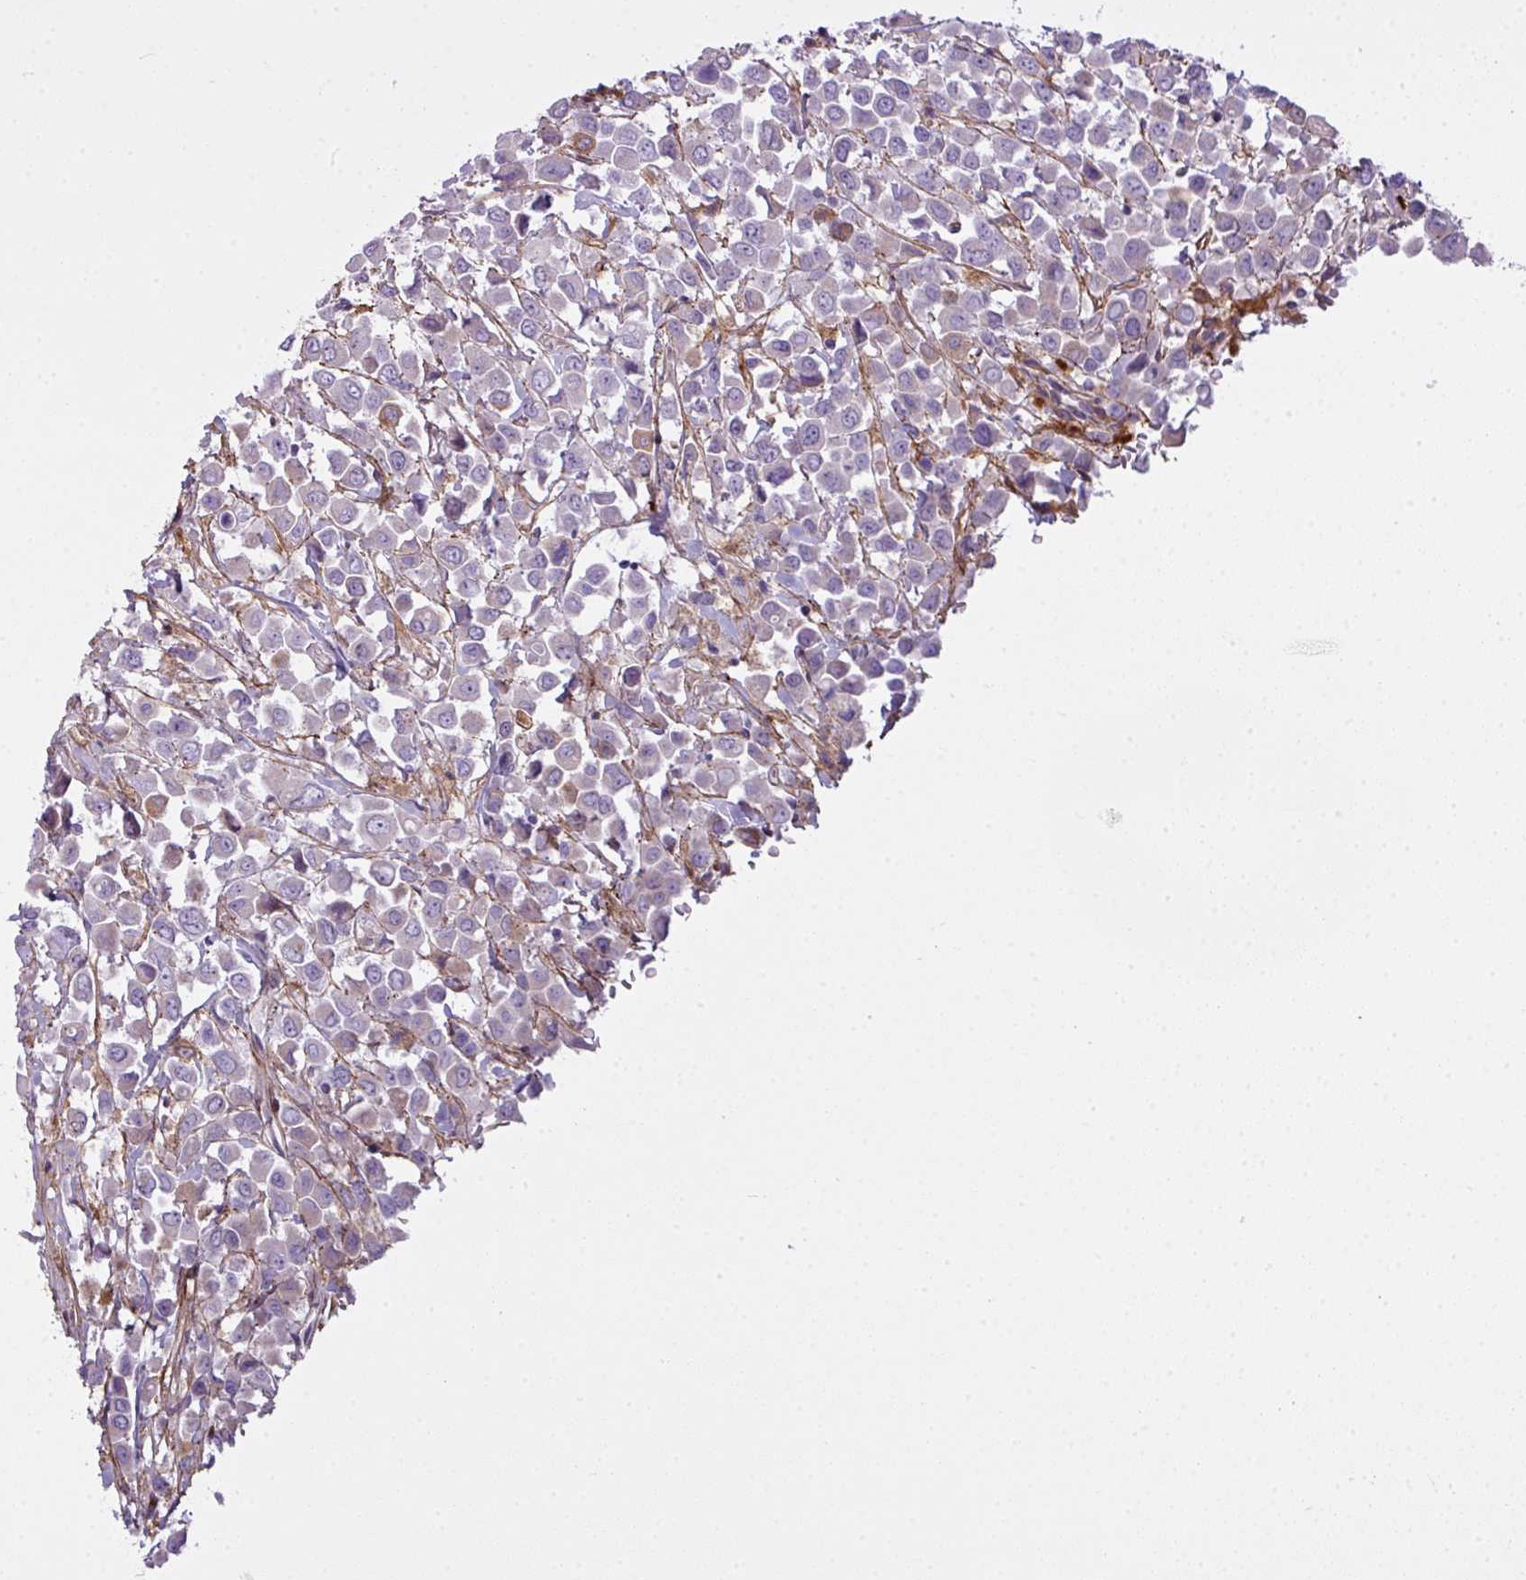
{"staining": {"intensity": "negative", "quantity": "none", "location": "none"}, "tissue": "breast cancer", "cell_type": "Tumor cells", "image_type": "cancer", "snomed": [{"axis": "morphology", "description": "Duct carcinoma"}, {"axis": "topography", "description": "Breast"}], "caption": "Photomicrograph shows no protein expression in tumor cells of breast cancer (intraductal carcinoma) tissue. (Brightfield microscopy of DAB (3,3'-diaminobenzidine) immunohistochemistry (IHC) at high magnification).", "gene": "COL8A1", "patient": {"sex": "female", "age": 61}}